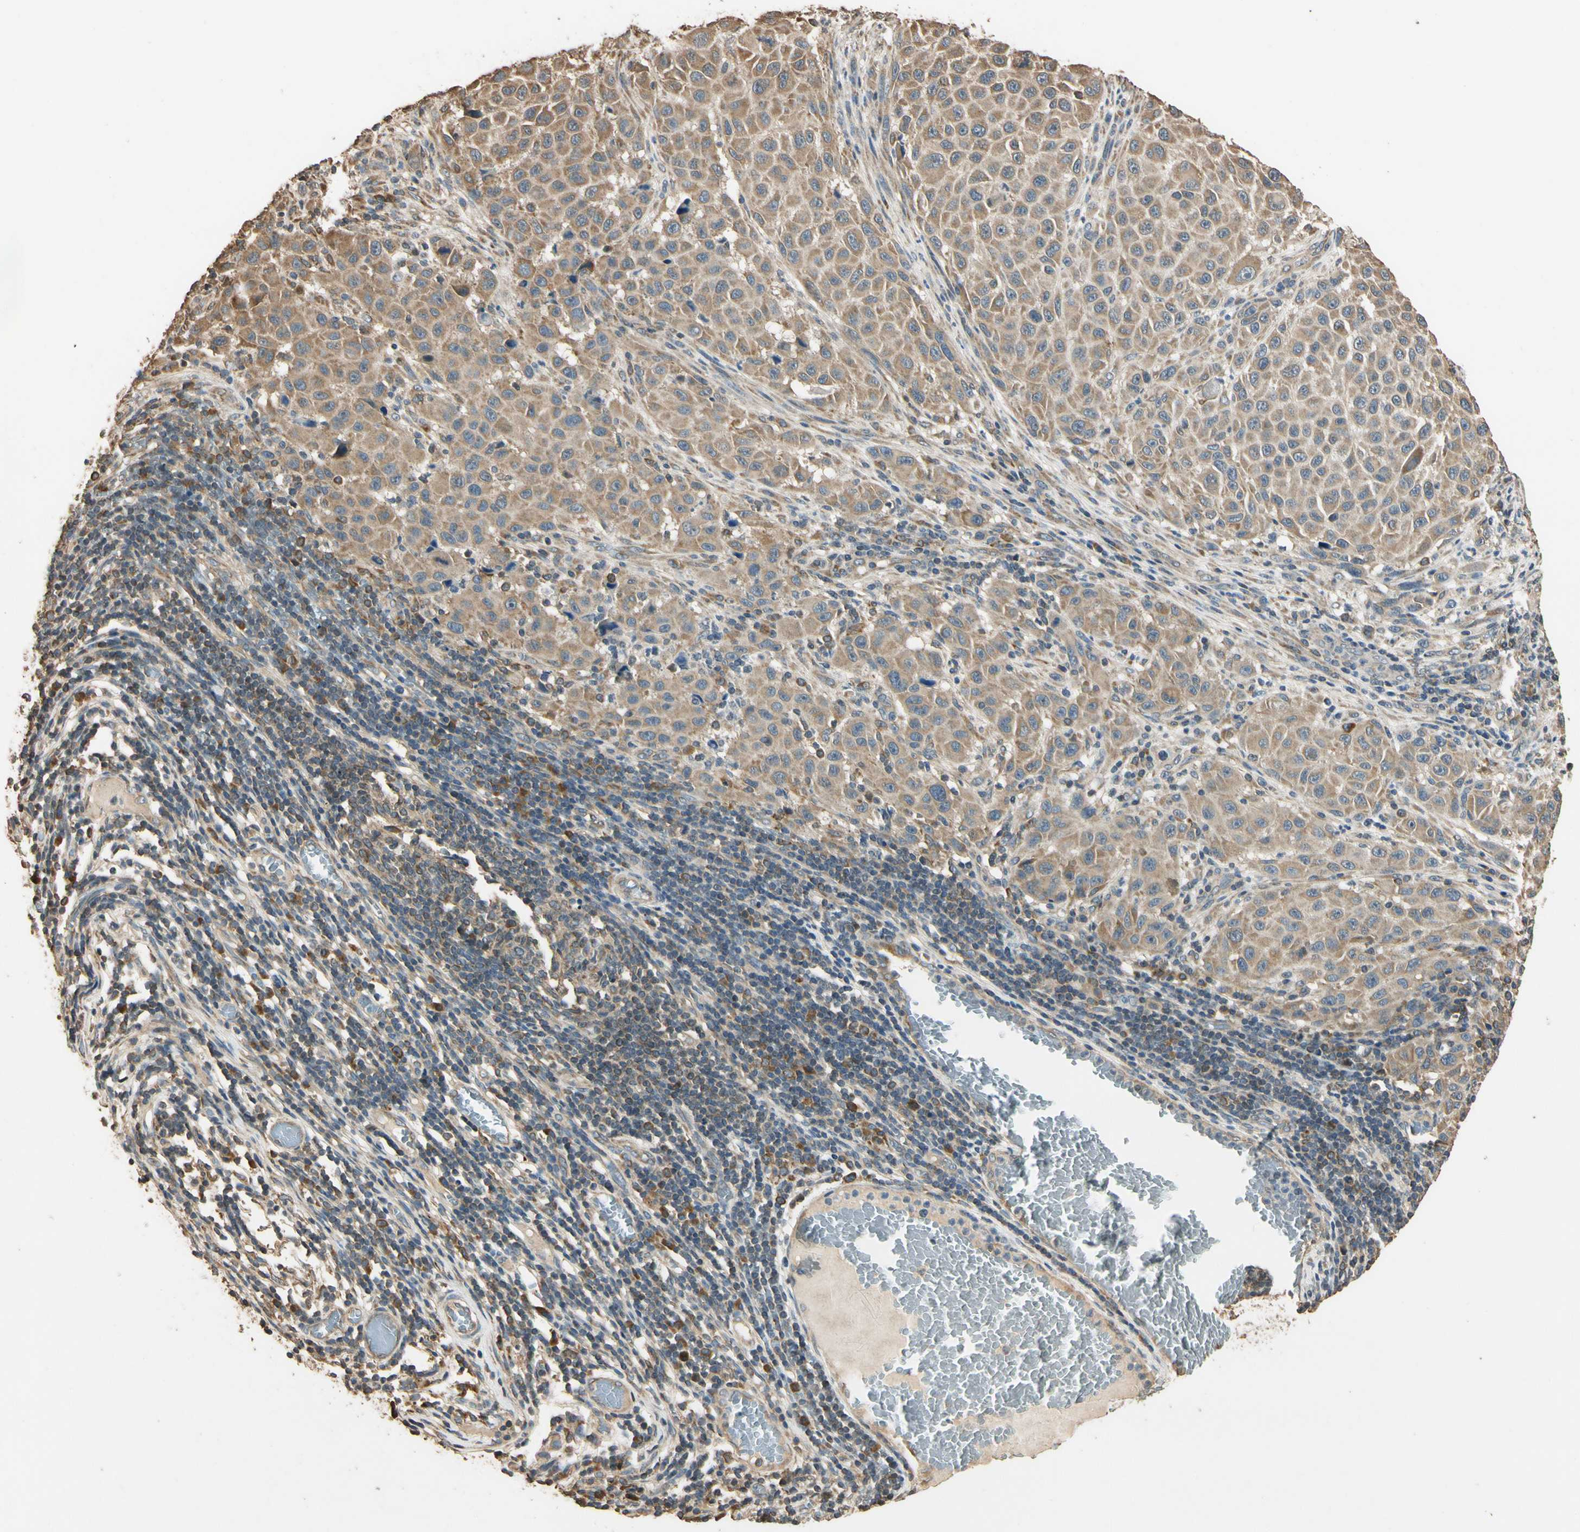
{"staining": {"intensity": "moderate", "quantity": ">75%", "location": "cytoplasmic/membranous"}, "tissue": "melanoma", "cell_type": "Tumor cells", "image_type": "cancer", "snomed": [{"axis": "morphology", "description": "Malignant melanoma, Metastatic site"}, {"axis": "topography", "description": "Lymph node"}], "caption": "This image reveals immunohistochemistry staining of human malignant melanoma (metastatic site), with medium moderate cytoplasmic/membranous positivity in about >75% of tumor cells.", "gene": "STX18", "patient": {"sex": "male", "age": 61}}